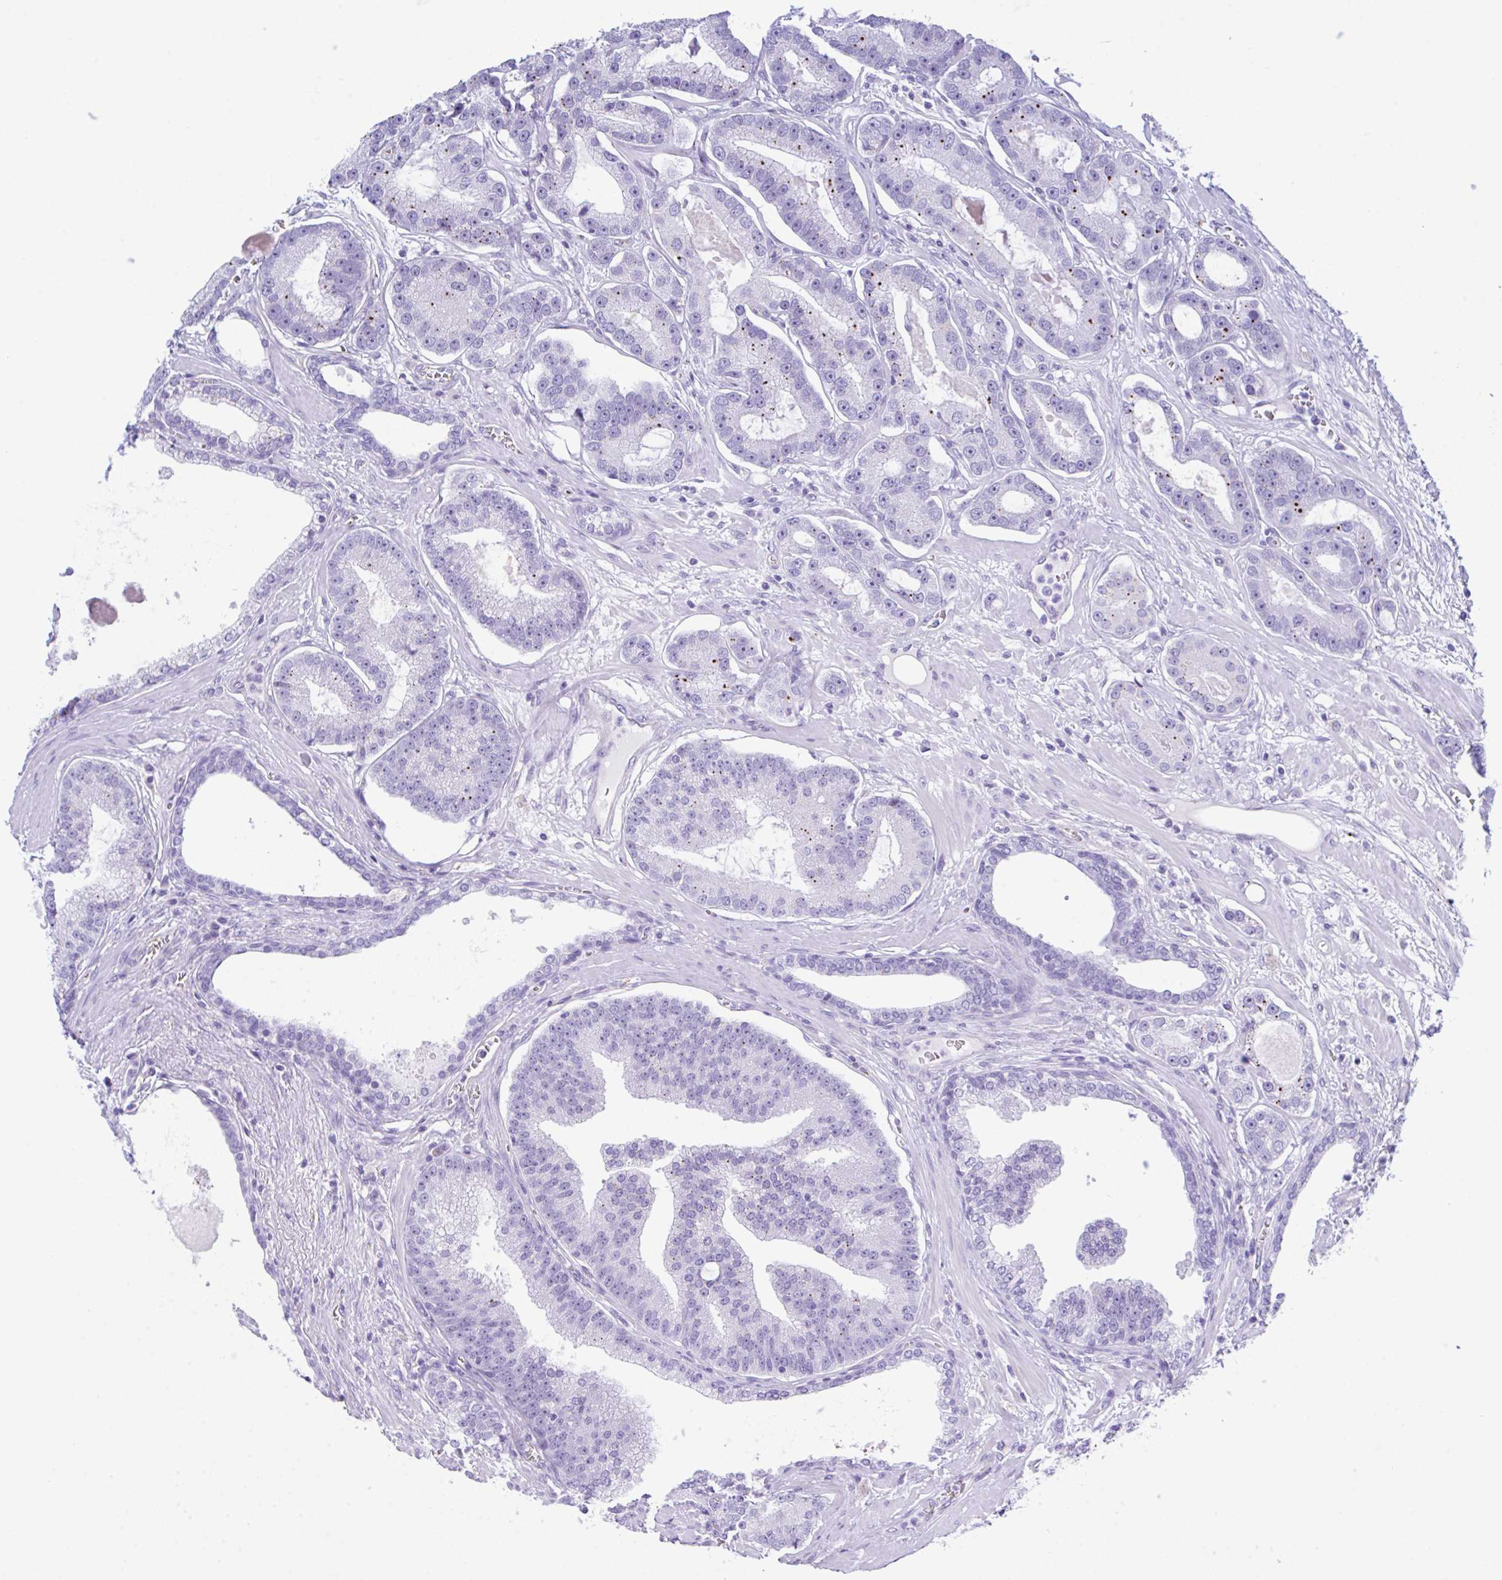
{"staining": {"intensity": "negative", "quantity": "none", "location": "none"}, "tissue": "prostate cancer", "cell_type": "Tumor cells", "image_type": "cancer", "snomed": [{"axis": "morphology", "description": "Adenocarcinoma, High grade"}, {"axis": "topography", "description": "Prostate"}], "caption": "An IHC photomicrograph of adenocarcinoma (high-grade) (prostate) is shown. There is no staining in tumor cells of adenocarcinoma (high-grade) (prostate). Nuclei are stained in blue.", "gene": "NDUFAF8", "patient": {"sex": "male", "age": 65}}